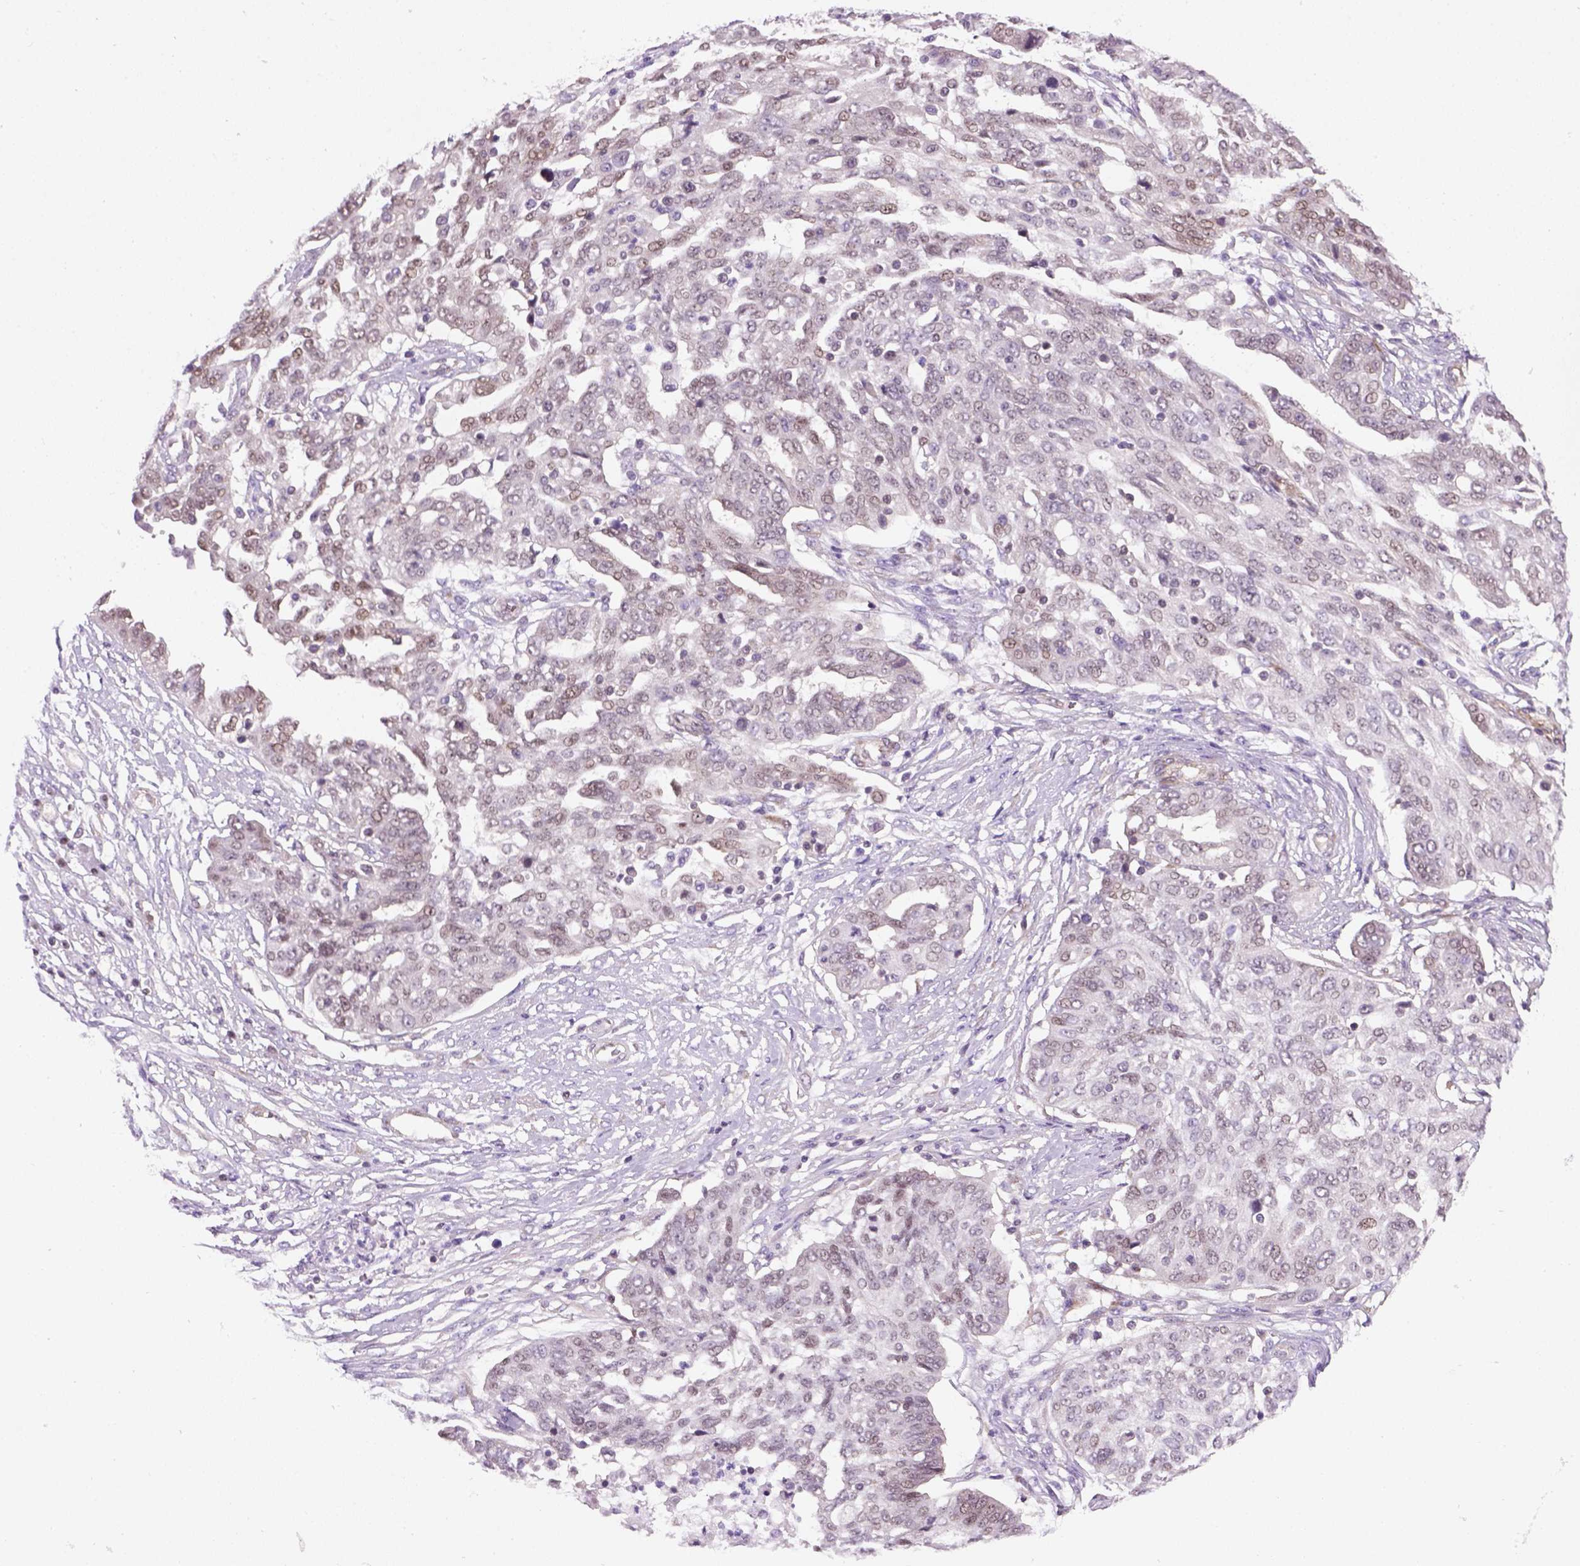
{"staining": {"intensity": "weak", "quantity": "<25%", "location": "nuclear"}, "tissue": "ovarian cancer", "cell_type": "Tumor cells", "image_type": "cancer", "snomed": [{"axis": "morphology", "description": "Cystadenocarcinoma, serous, NOS"}, {"axis": "topography", "description": "Ovary"}], "caption": "An IHC photomicrograph of ovarian serous cystadenocarcinoma is shown. There is no staining in tumor cells of ovarian serous cystadenocarcinoma.", "gene": "MGMT", "patient": {"sex": "female", "age": 67}}